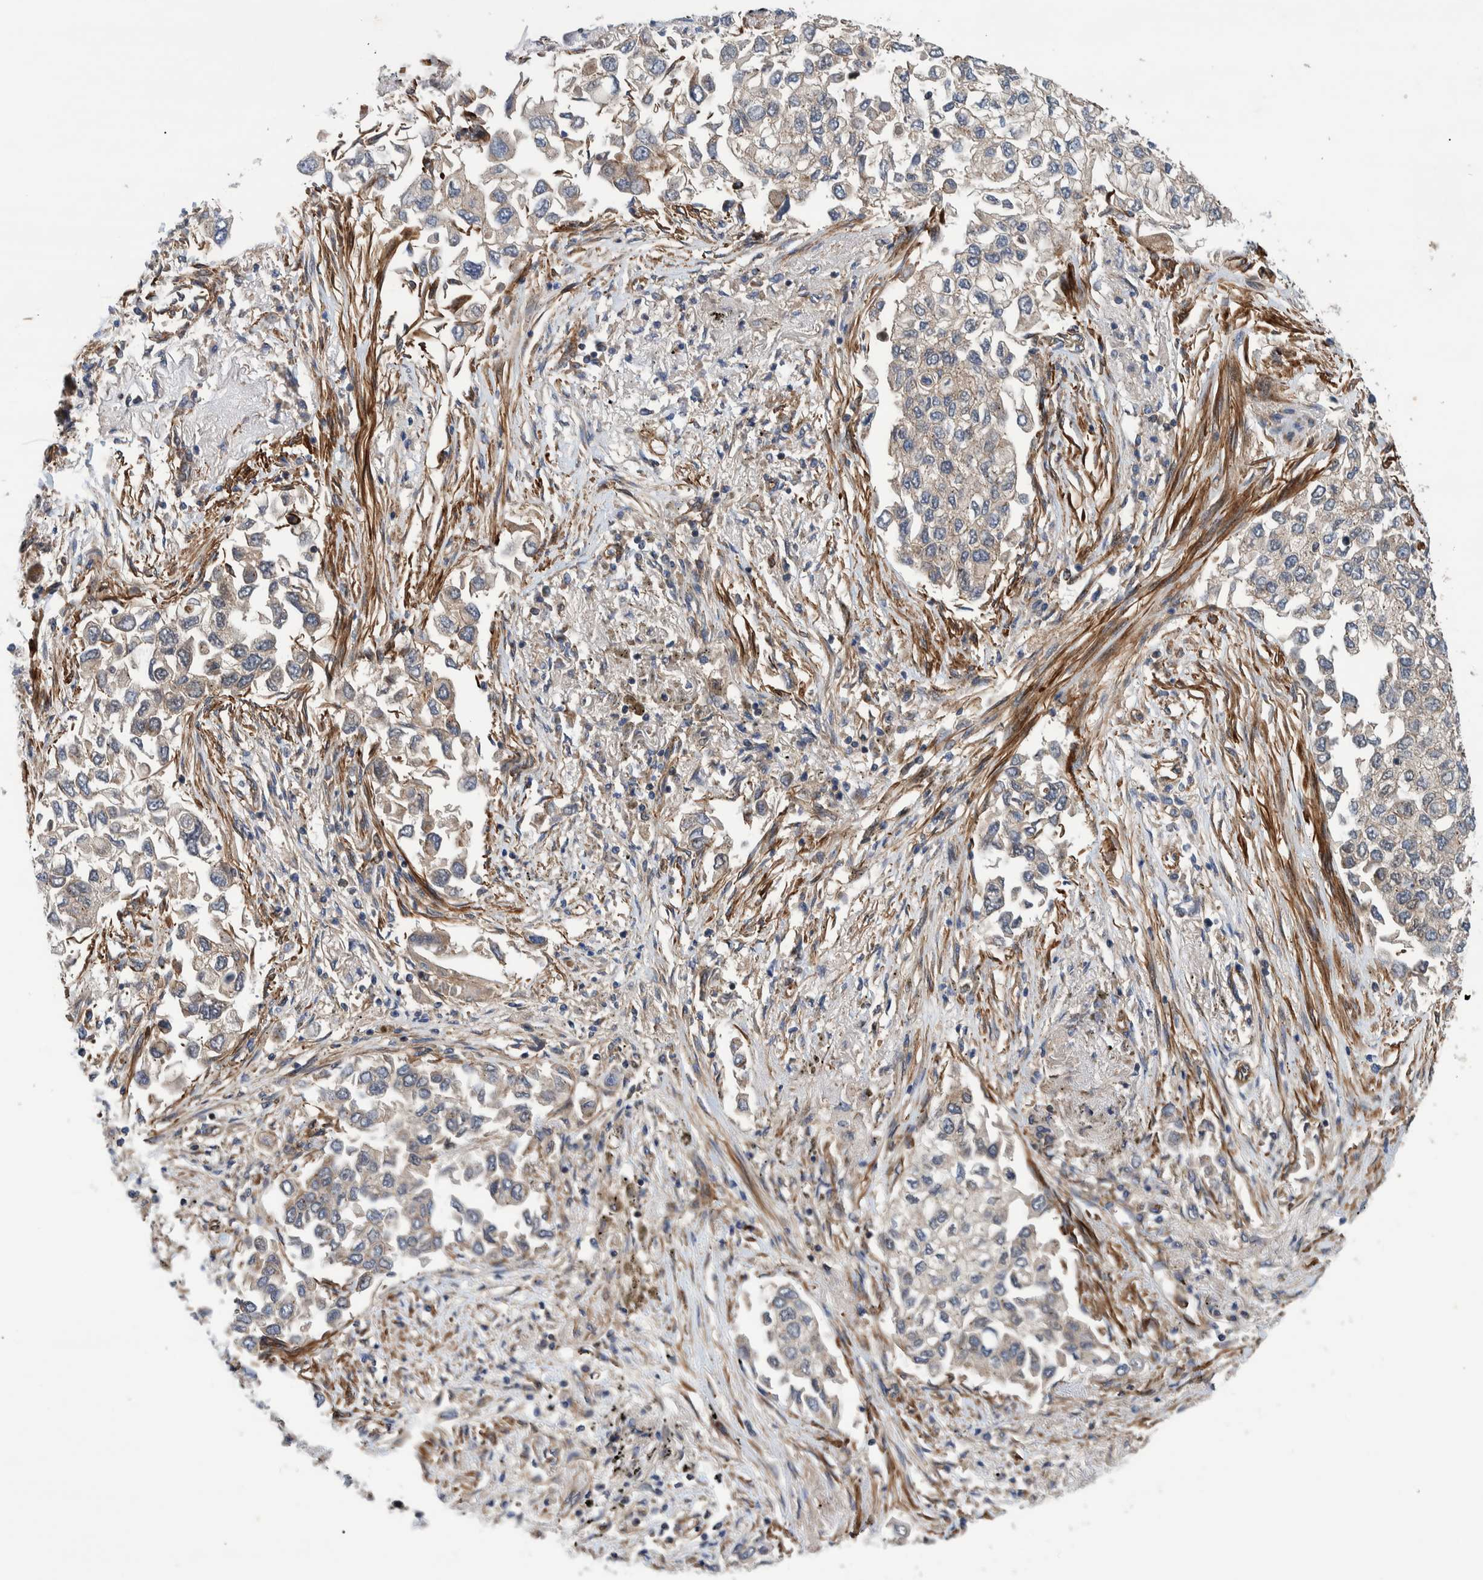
{"staining": {"intensity": "negative", "quantity": "none", "location": "none"}, "tissue": "lung cancer", "cell_type": "Tumor cells", "image_type": "cancer", "snomed": [{"axis": "morphology", "description": "Inflammation, NOS"}, {"axis": "morphology", "description": "Adenocarcinoma, NOS"}, {"axis": "topography", "description": "Lung"}], "caption": "A high-resolution micrograph shows immunohistochemistry (IHC) staining of lung cancer, which displays no significant staining in tumor cells.", "gene": "GRPEL2", "patient": {"sex": "male", "age": 63}}